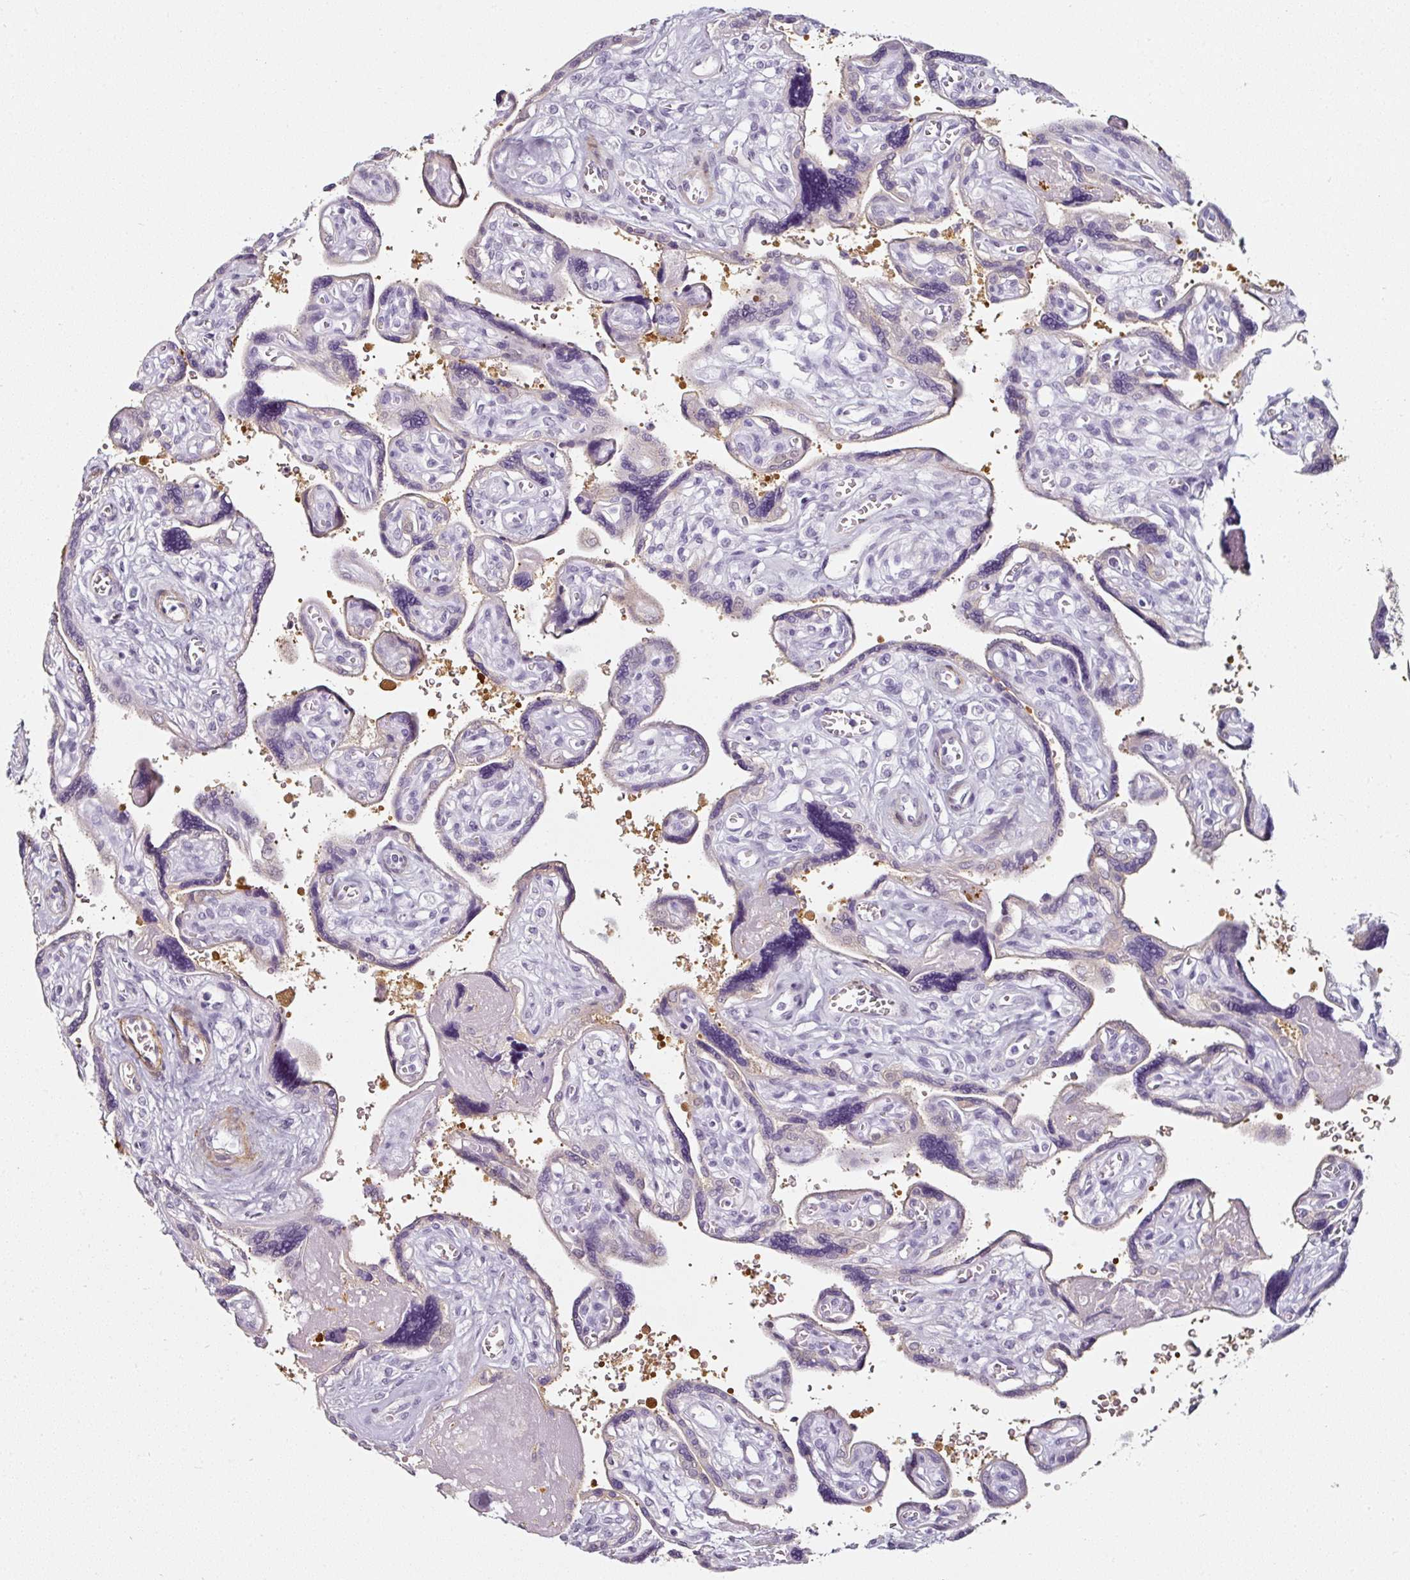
{"staining": {"intensity": "negative", "quantity": "none", "location": "none"}, "tissue": "placenta", "cell_type": "Decidual cells", "image_type": "normal", "snomed": [{"axis": "morphology", "description": "Normal tissue, NOS"}, {"axis": "topography", "description": "Placenta"}], "caption": "Immunohistochemical staining of normal human placenta demonstrates no significant staining in decidual cells.", "gene": "CAP2", "patient": {"sex": "female", "age": 39}}